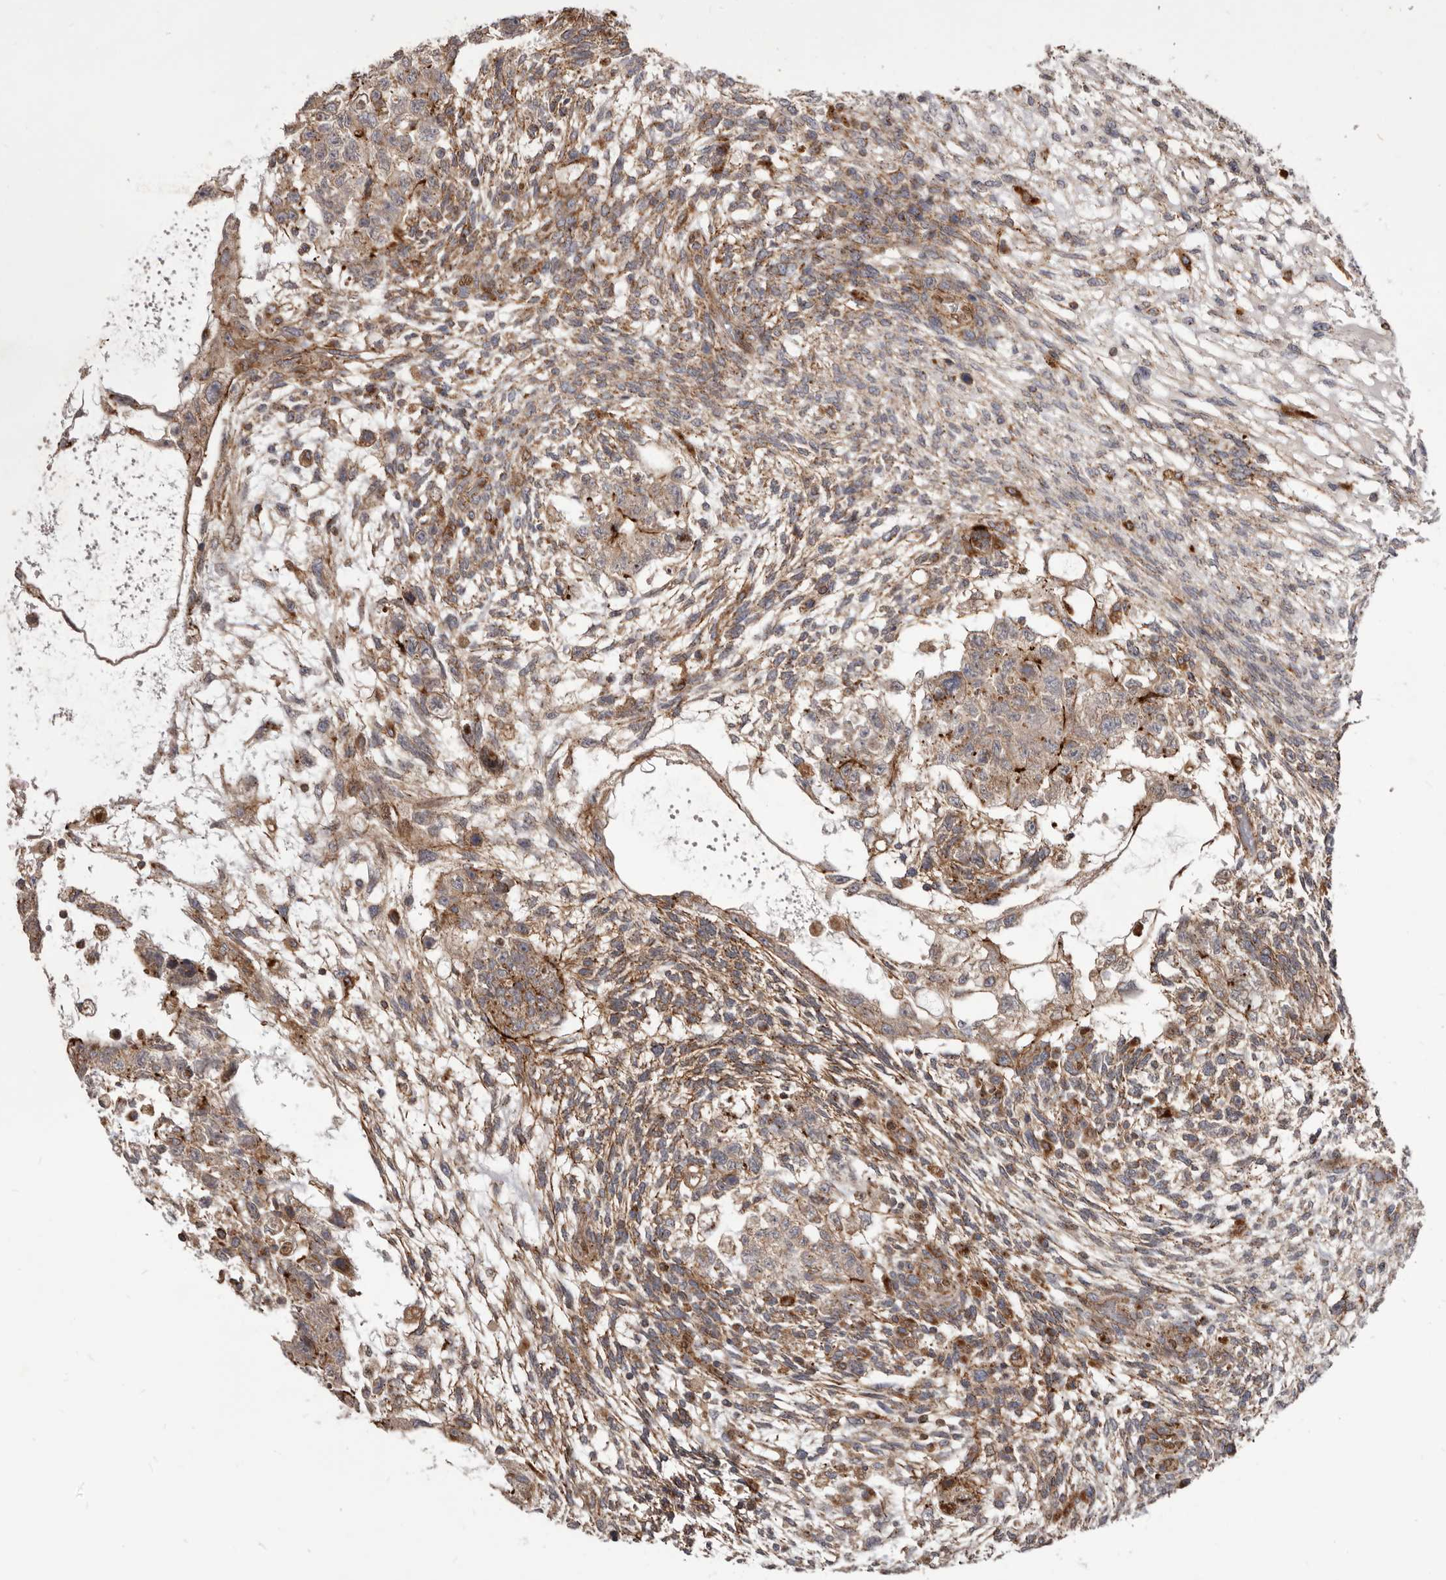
{"staining": {"intensity": "moderate", "quantity": ">75%", "location": "cytoplasmic/membranous"}, "tissue": "testis cancer", "cell_type": "Tumor cells", "image_type": "cancer", "snomed": [{"axis": "morphology", "description": "Normal tissue, NOS"}, {"axis": "morphology", "description": "Carcinoma, Embryonal, NOS"}, {"axis": "topography", "description": "Testis"}], "caption": "A high-resolution histopathology image shows immunohistochemistry staining of testis cancer, which exhibits moderate cytoplasmic/membranous staining in about >75% of tumor cells.", "gene": "NUP43", "patient": {"sex": "male", "age": 36}}